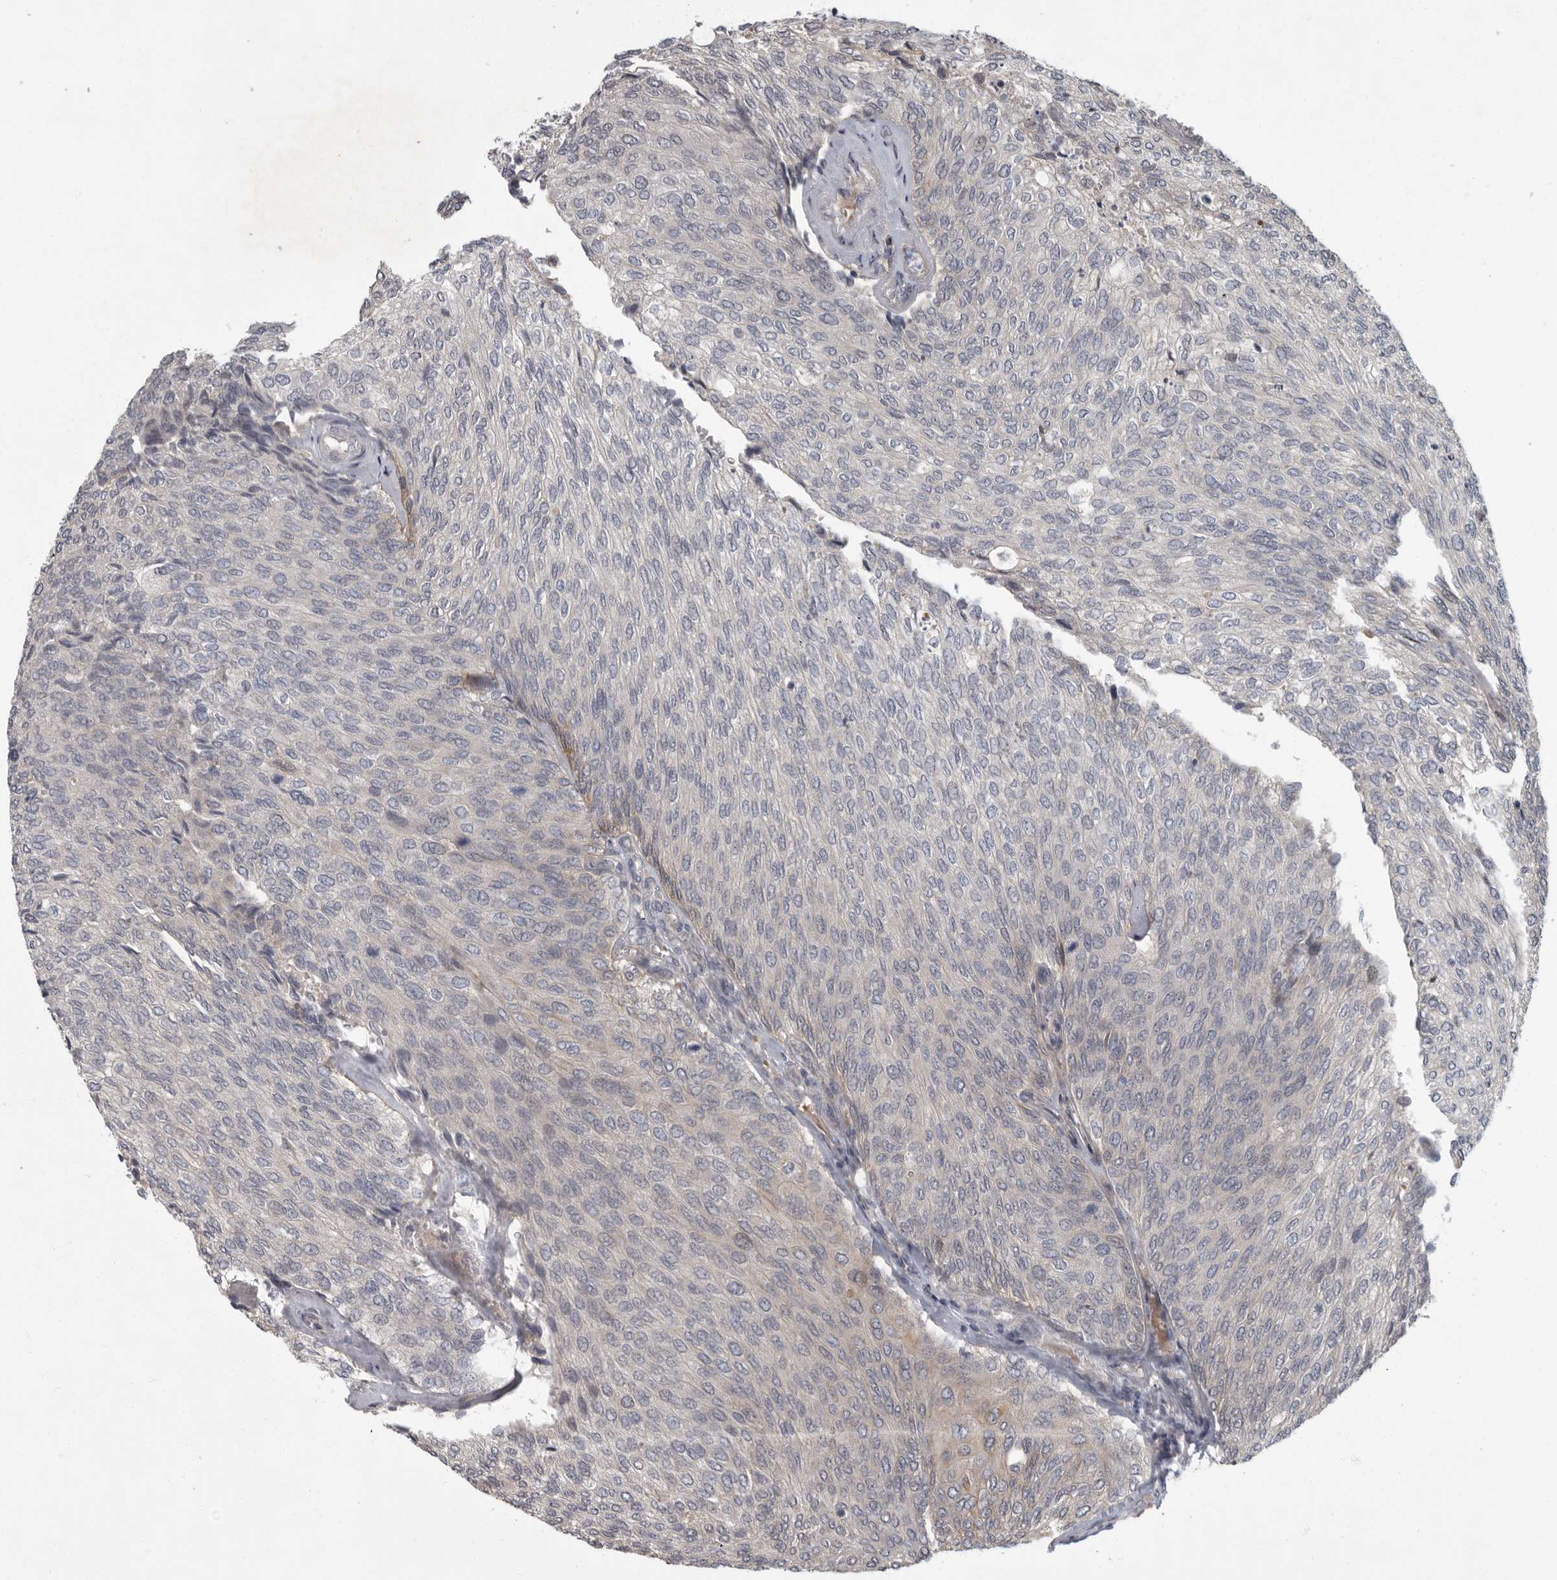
{"staining": {"intensity": "negative", "quantity": "none", "location": "none"}, "tissue": "urothelial cancer", "cell_type": "Tumor cells", "image_type": "cancer", "snomed": [{"axis": "morphology", "description": "Urothelial carcinoma, Low grade"}, {"axis": "topography", "description": "Urinary bladder"}], "caption": "Immunohistochemistry histopathology image of neoplastic tissue: urothelial cancer stained with DAB demonstrates no significant protein expression in tumor cells.", "gene": "PDE7A", "patient": {"sex": "female", "age": 79}}